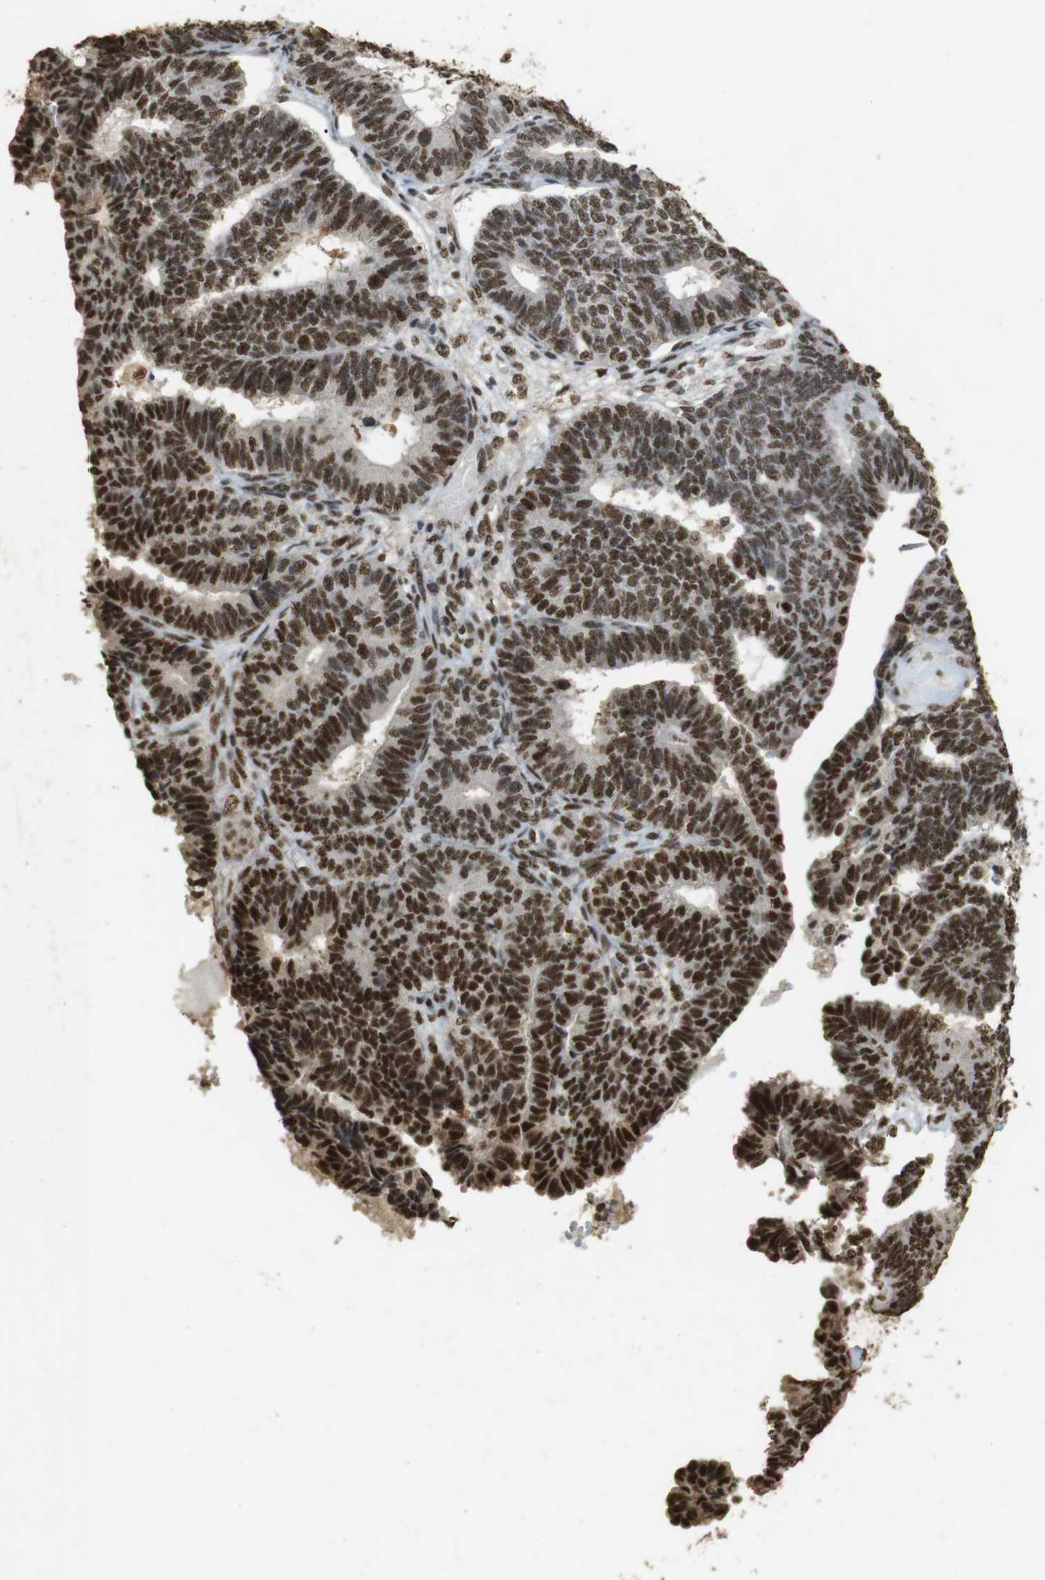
{"staining": {"intensity": "moderate", "quantity": ">75%", "location": "nuclear"}, "tissue": "endometrial cancer", "cell_type": "Tumor cells", "image_type": "cancer", "snomed": [{"axis": "morphology", "description": "Adenocarcinoma, NOS"}, {"axis": "topography", "description": "Endometrium"}], "caption": "Human endometrial cancer (adenocarcinoma) stained with a protein marker shows moderate staining in tumor cells.", "gene": "GATA4", "patient": {"sex": "female", "age": 70}}